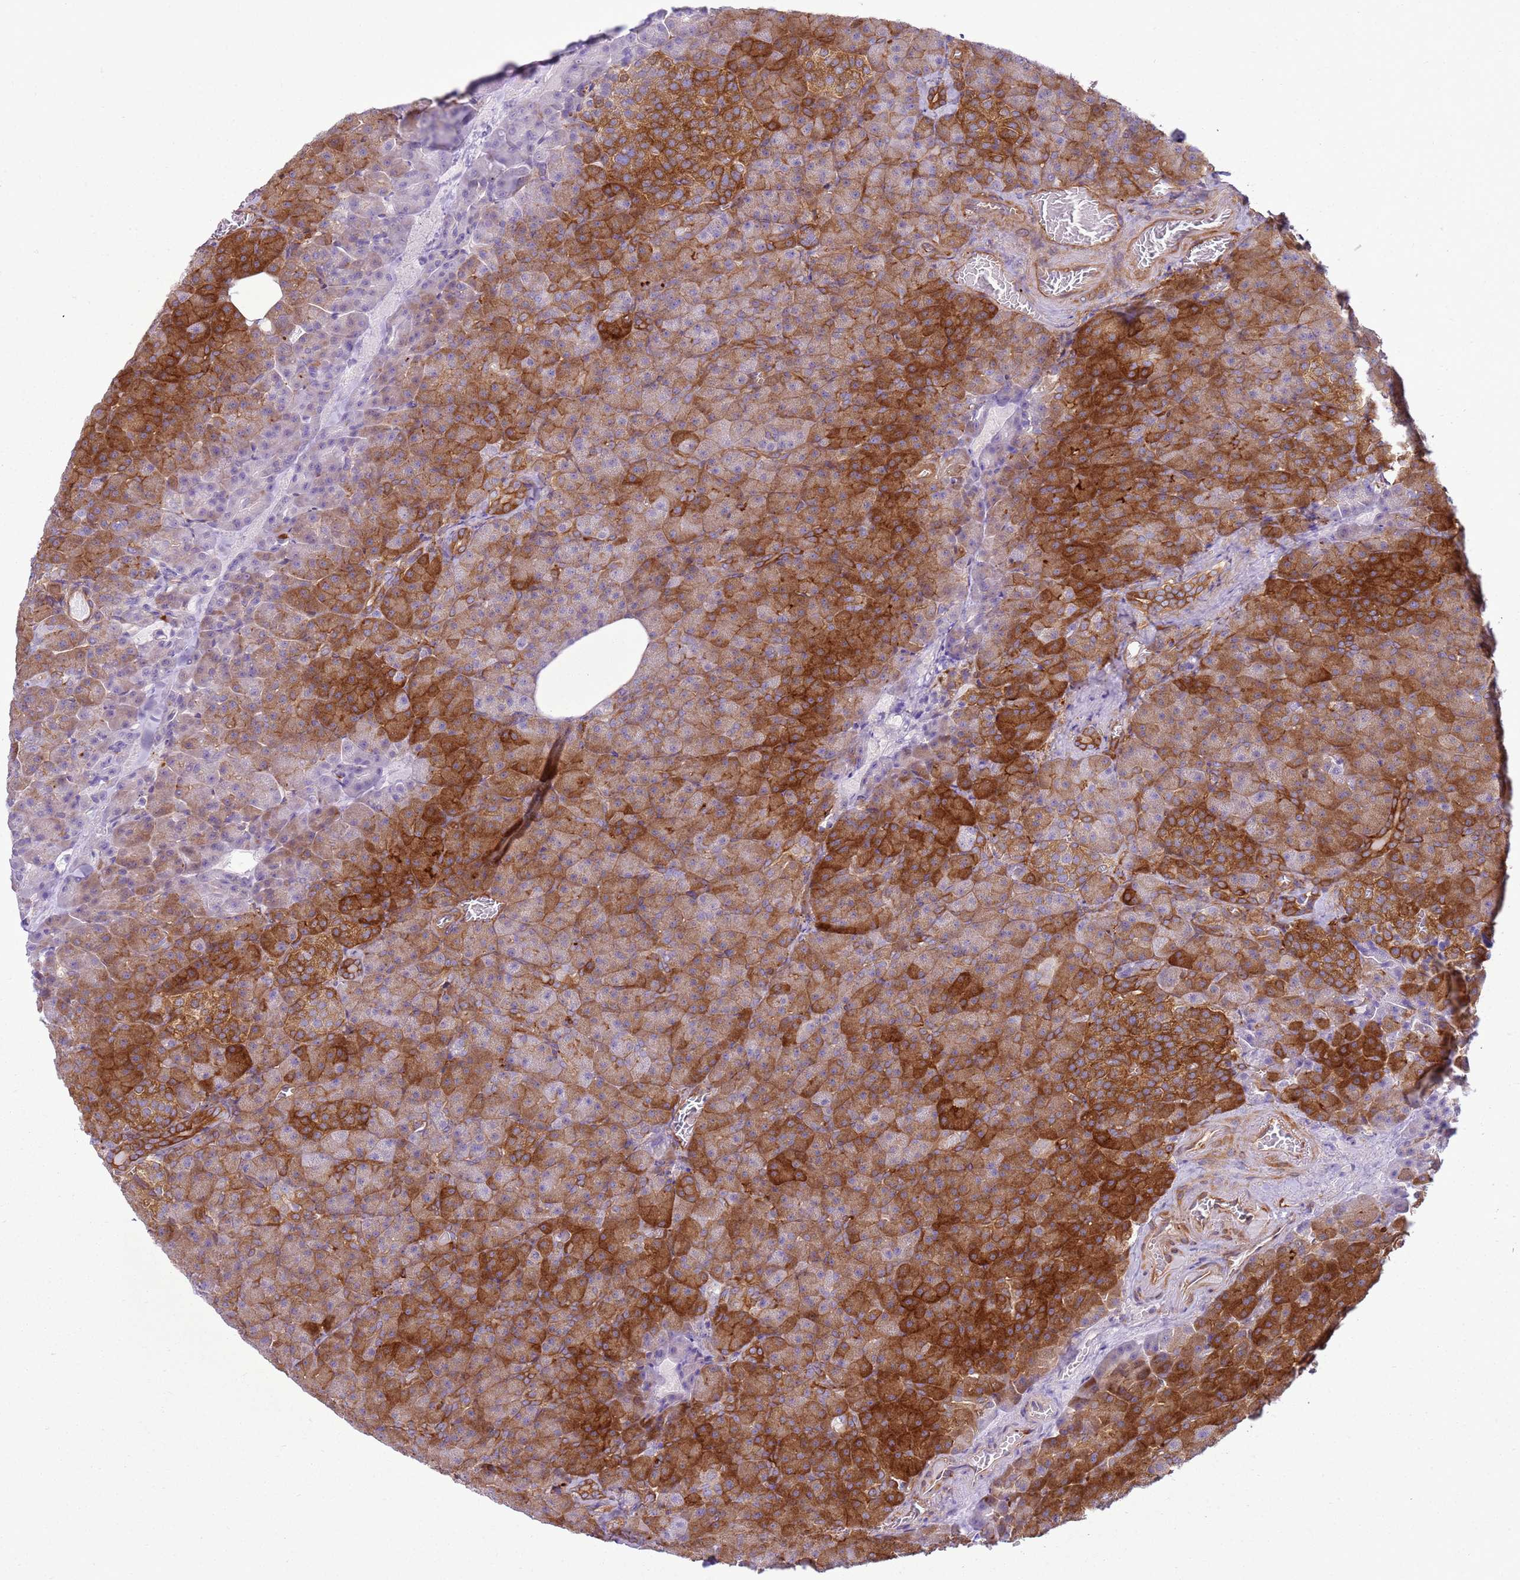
{"staining": {"intensity": "strong", "quantity": "25%-75%", "location": "cytoplasmic/membranous"}, "tissue": "pancreas", "cell_type": "Exocrine glandular cells", "image_type": "normal", "snomed": [{"axis": "morphology", "description": "Normal tissue, NOS"}, {"axis": "topography", "description": "Pancreas"}], "caption": "This is a micrograph of immunohistochemistry (IHC) staining of benign pancreas, which shows strong positivity in the cytoplasmic/membranous of exocrine glandular cells.", "gene": "SNX21", "patient": {"sex": "female", "age": 74}}